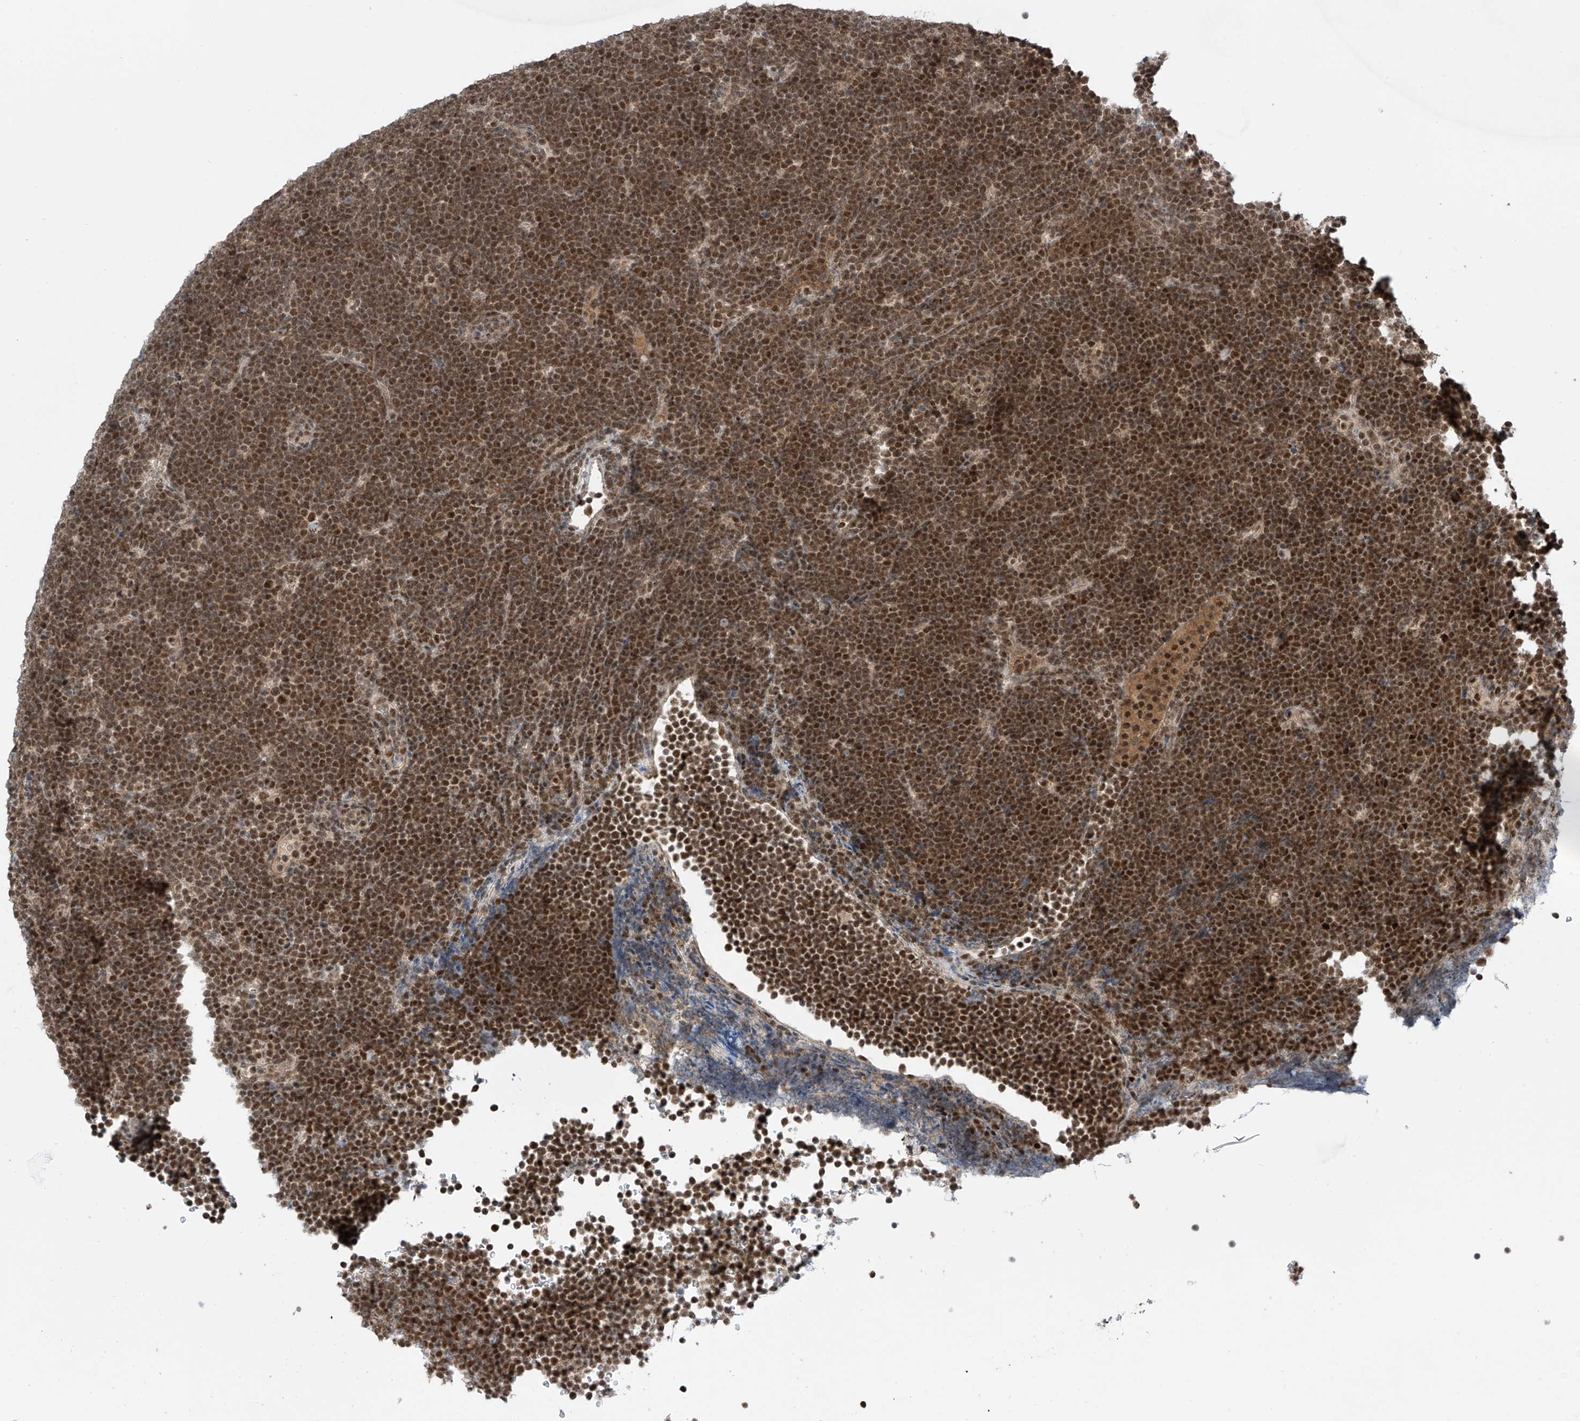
{"staining": {"intensity": "strong", "quantity": ">75%", "location": "nuclear"}, "tissue": "lymphoma", "cell_type": "Tumor cells", "image_type": "cancer", "snomed": [{"axis": "morphology", "description": "Malignant lymphoma, non-Hodgkin's type, High grade"}, {"axis": "topography", "description": "Lymph node"}], "caption": "A high-resolution micrograph shows immunohistochemistry (IHC) staining of high-grade malignant lymphoma, non-Hodgkin's type, which demonstrates strong nuclear expression in about >75% of tumor cells. The protein of interest is stained brown, and the nuclei are stained in blue (DAB (3,3'-diaminobenzidine) IHC with brightfield microscopy, high magnification).", "gene": "RPAIN", "patient": {"sex": "male", "age": 13}}